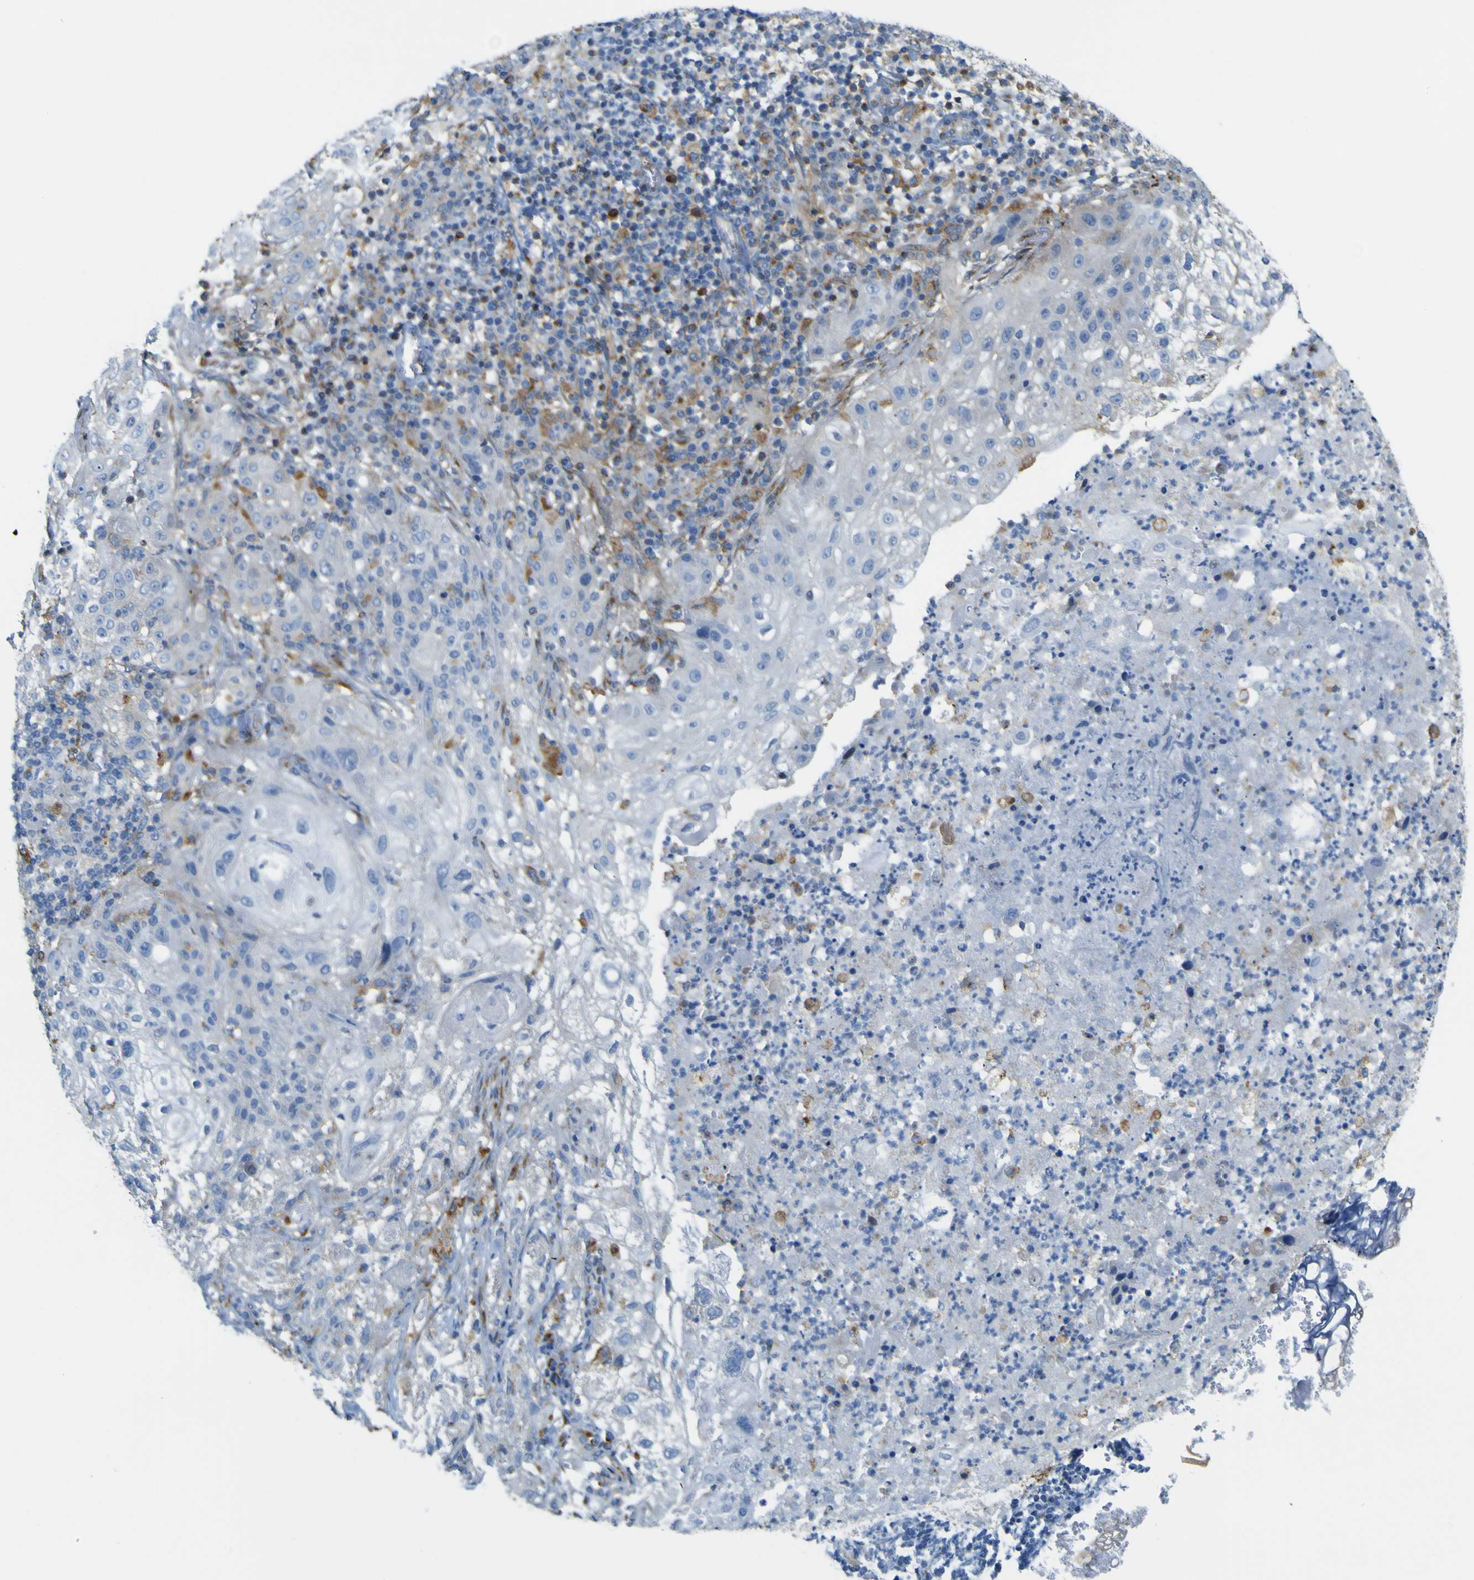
{"staining": {"intensity": "negative", "quantity": "none", "location": "none"}, "tissue": "lung cancer", "cell_type": "Tumor cells", "image_type": "cancer", "snomed": [{"axis": "morphology", "description": "Inflammation, NOS"}, {"axis": "morphology", "description": "Squamous cell carcinoma, NOS"}, {"axis": "topography", "description": "Lymph node"}, {"axis": "topography", "description": "Soft tissue"}, {"axis": "topography", "description": "Lung"}], "caption": "Human squamous cell carcinoma (lung) stained for a protein using immunohistochemistry (IHC) demonstrates no staining in tumor cells.", "gene": "IGF2R", "patient": {"sex": "male", "age": 66}}